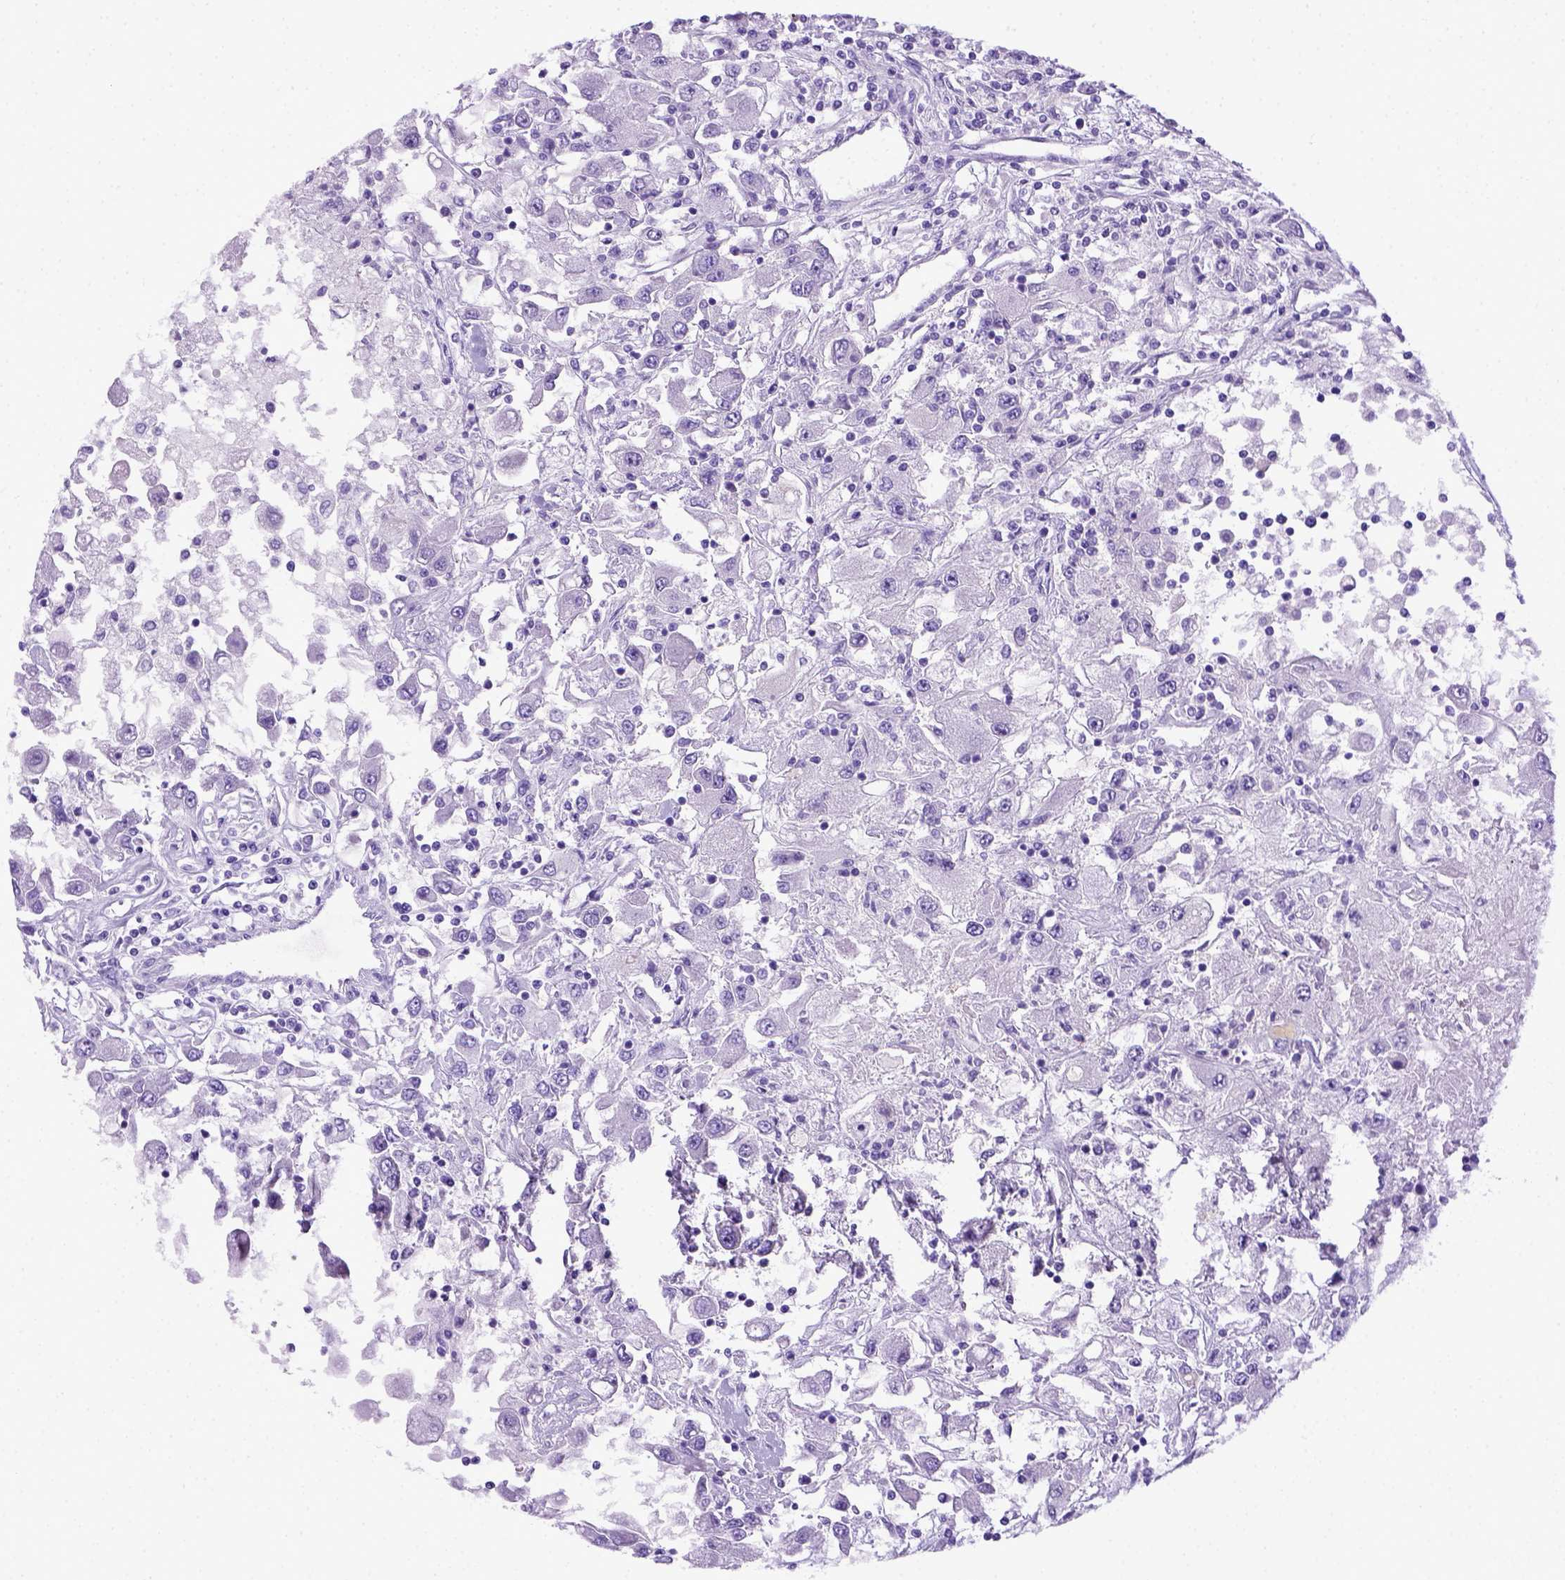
{"staining": {"intensity": "negative", "quantity": "none", "location": "none"}, "tissue": "renal cancer", "cell_type": "Tumor cells", "image_type": "cancer", "snomed": [{"axis": "morphology", "description": "Adenocarcinoma, NOS"}, {"axis": "topography", "description": "Kidney"}], "caption": "DAB (3,3'-diaminobenzidine) immunohistochemical staining of human renal adenocarcinoma displays no significant positivity in tumor cells.", "gene": "ITIH4", "patient": {"sex": "female", "age": 67}}